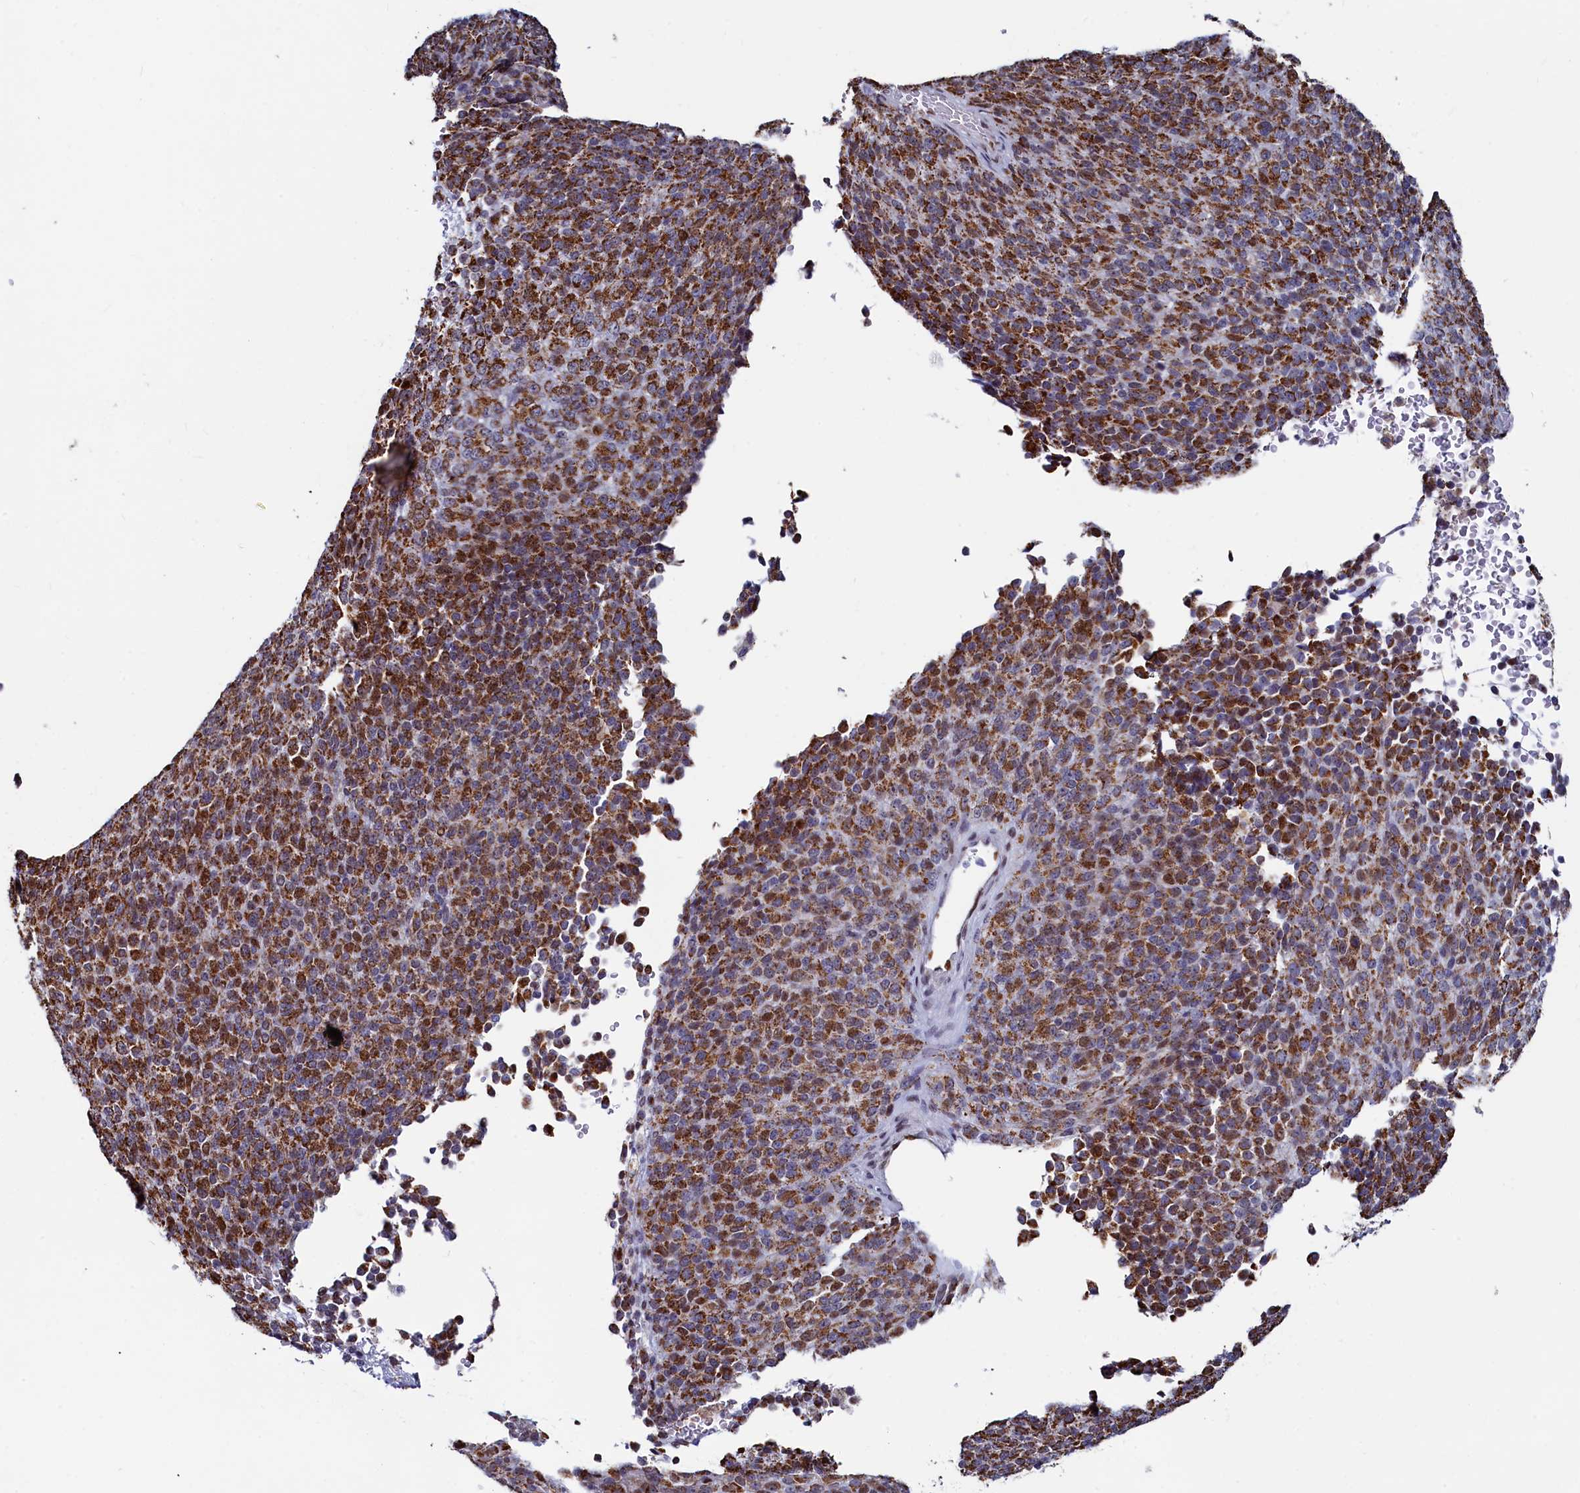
{"staining": {"intensity": "strong", "quantity": ">75%", "location": "cytoplasmic/membranous"}, "tissue": "melanoma", "cell_type": "Tumor cells", "image_type": "cancer", "snomed": [{"axis": "morphology", "description": "Malignant melanoma, Metastatic site"}, {"axis": "topography", "description": "Brain"}], "caption": "Melanoma stained for a protein (brown) reveals strong cytoplasmic/membranous positive positivity in about >75% of tumor cells.", "gene": "HDGFL3", "patient": {"sex": "female", "age": 56}}